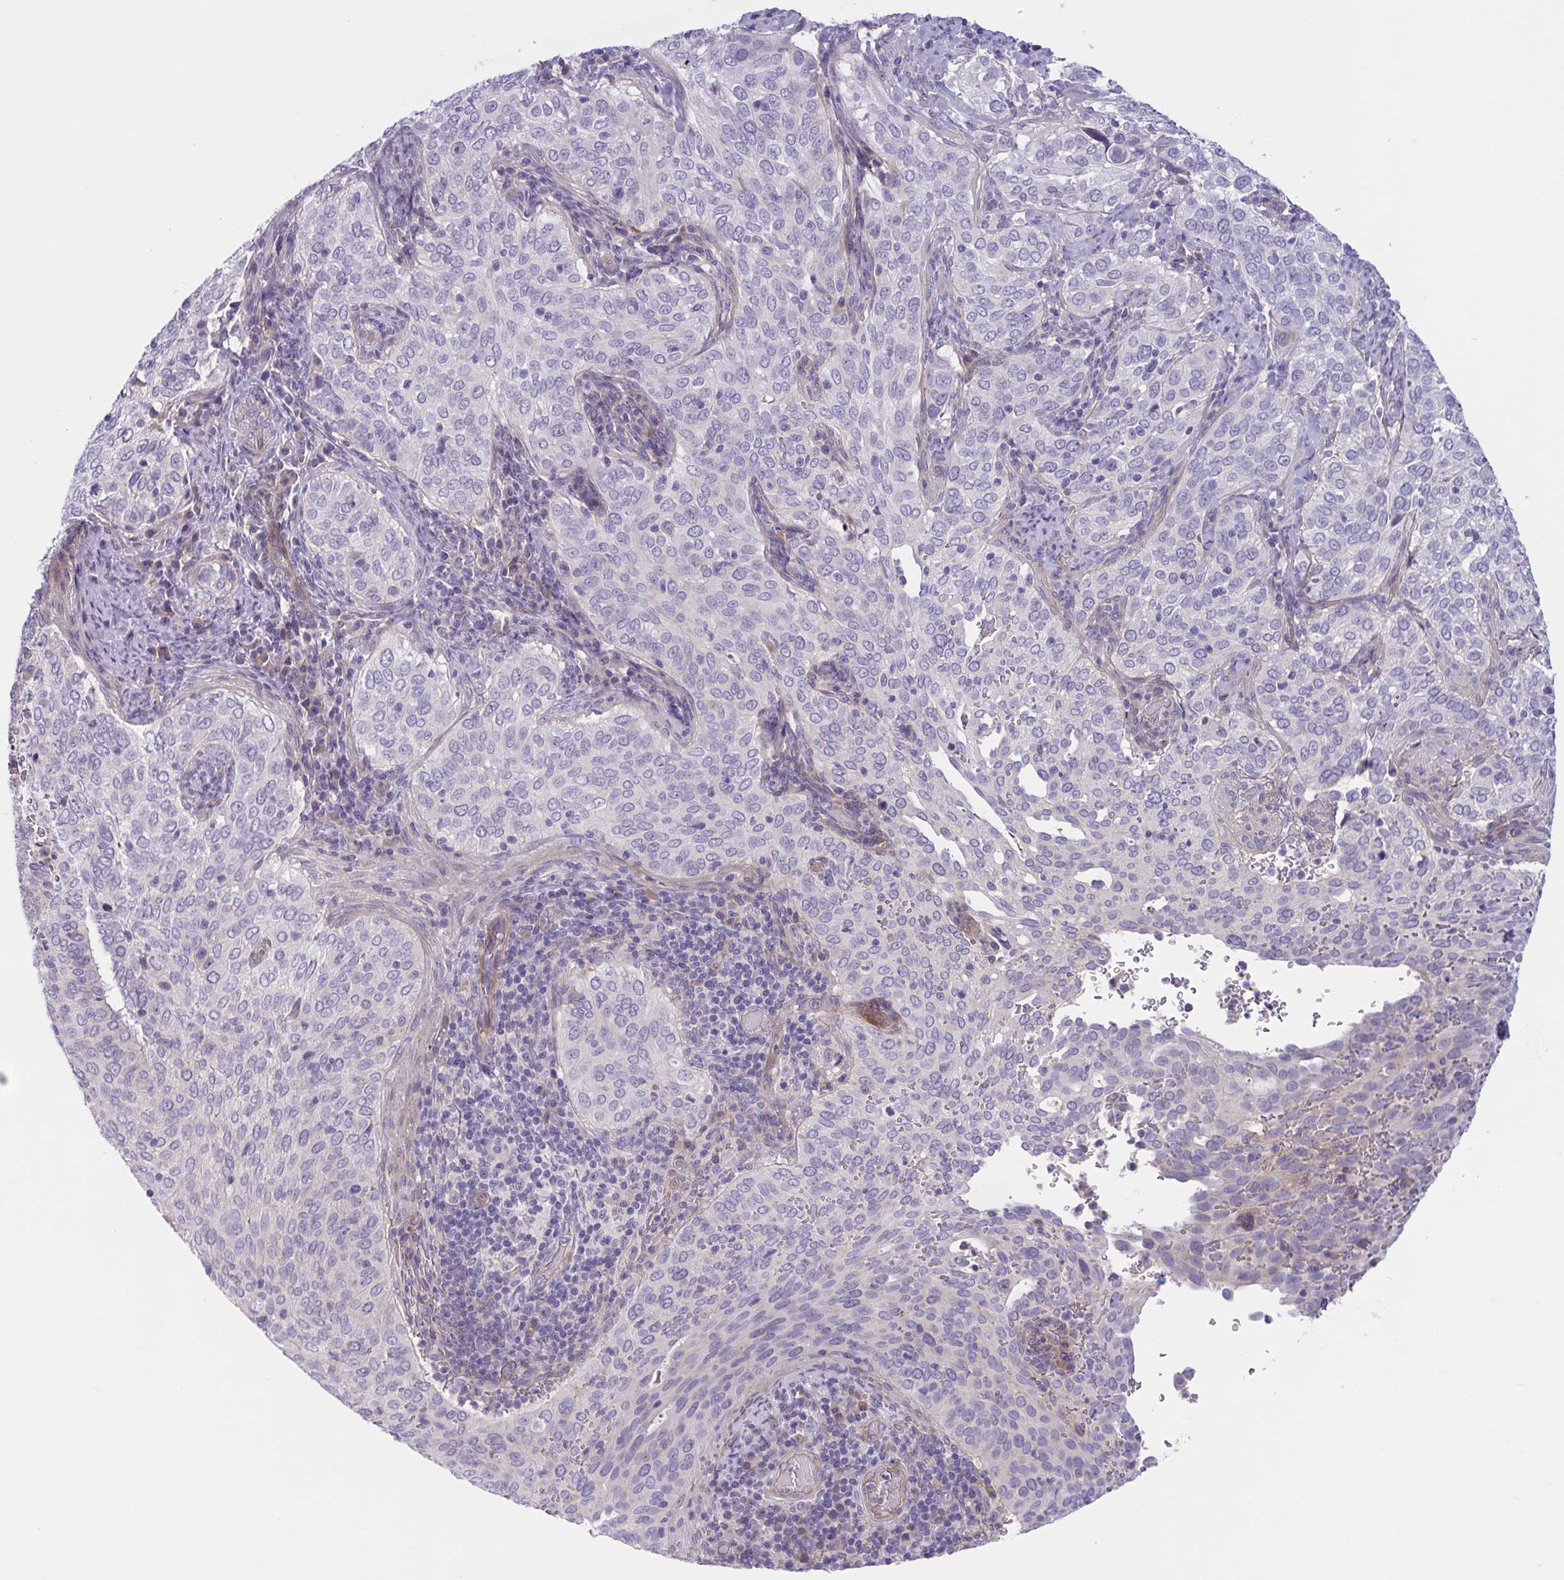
{"staining": {"intensity": "negative", "quantity": "none", "location": "none"}, "tissue": "cervical cancer", "cell_type": "Tumor cells", "image_type": "cancer", "snomed": [{"axis": "morphology", "description": "Squamous cell carcinoma, NOS"}, {"axis": "topography", "description": "Cervix"}], "caption": "Tumor cells are negative for protein expression in human cervical cancer. The staining was performed using DAB (3,3'-diaminobenzidine) to visualize the protein expression in brown, while the nuclei were stained in blue with hematoxylin (Magnification: 20x).", "gene": "TTC7B", "patient": {"sex": "female", "age": 38}}